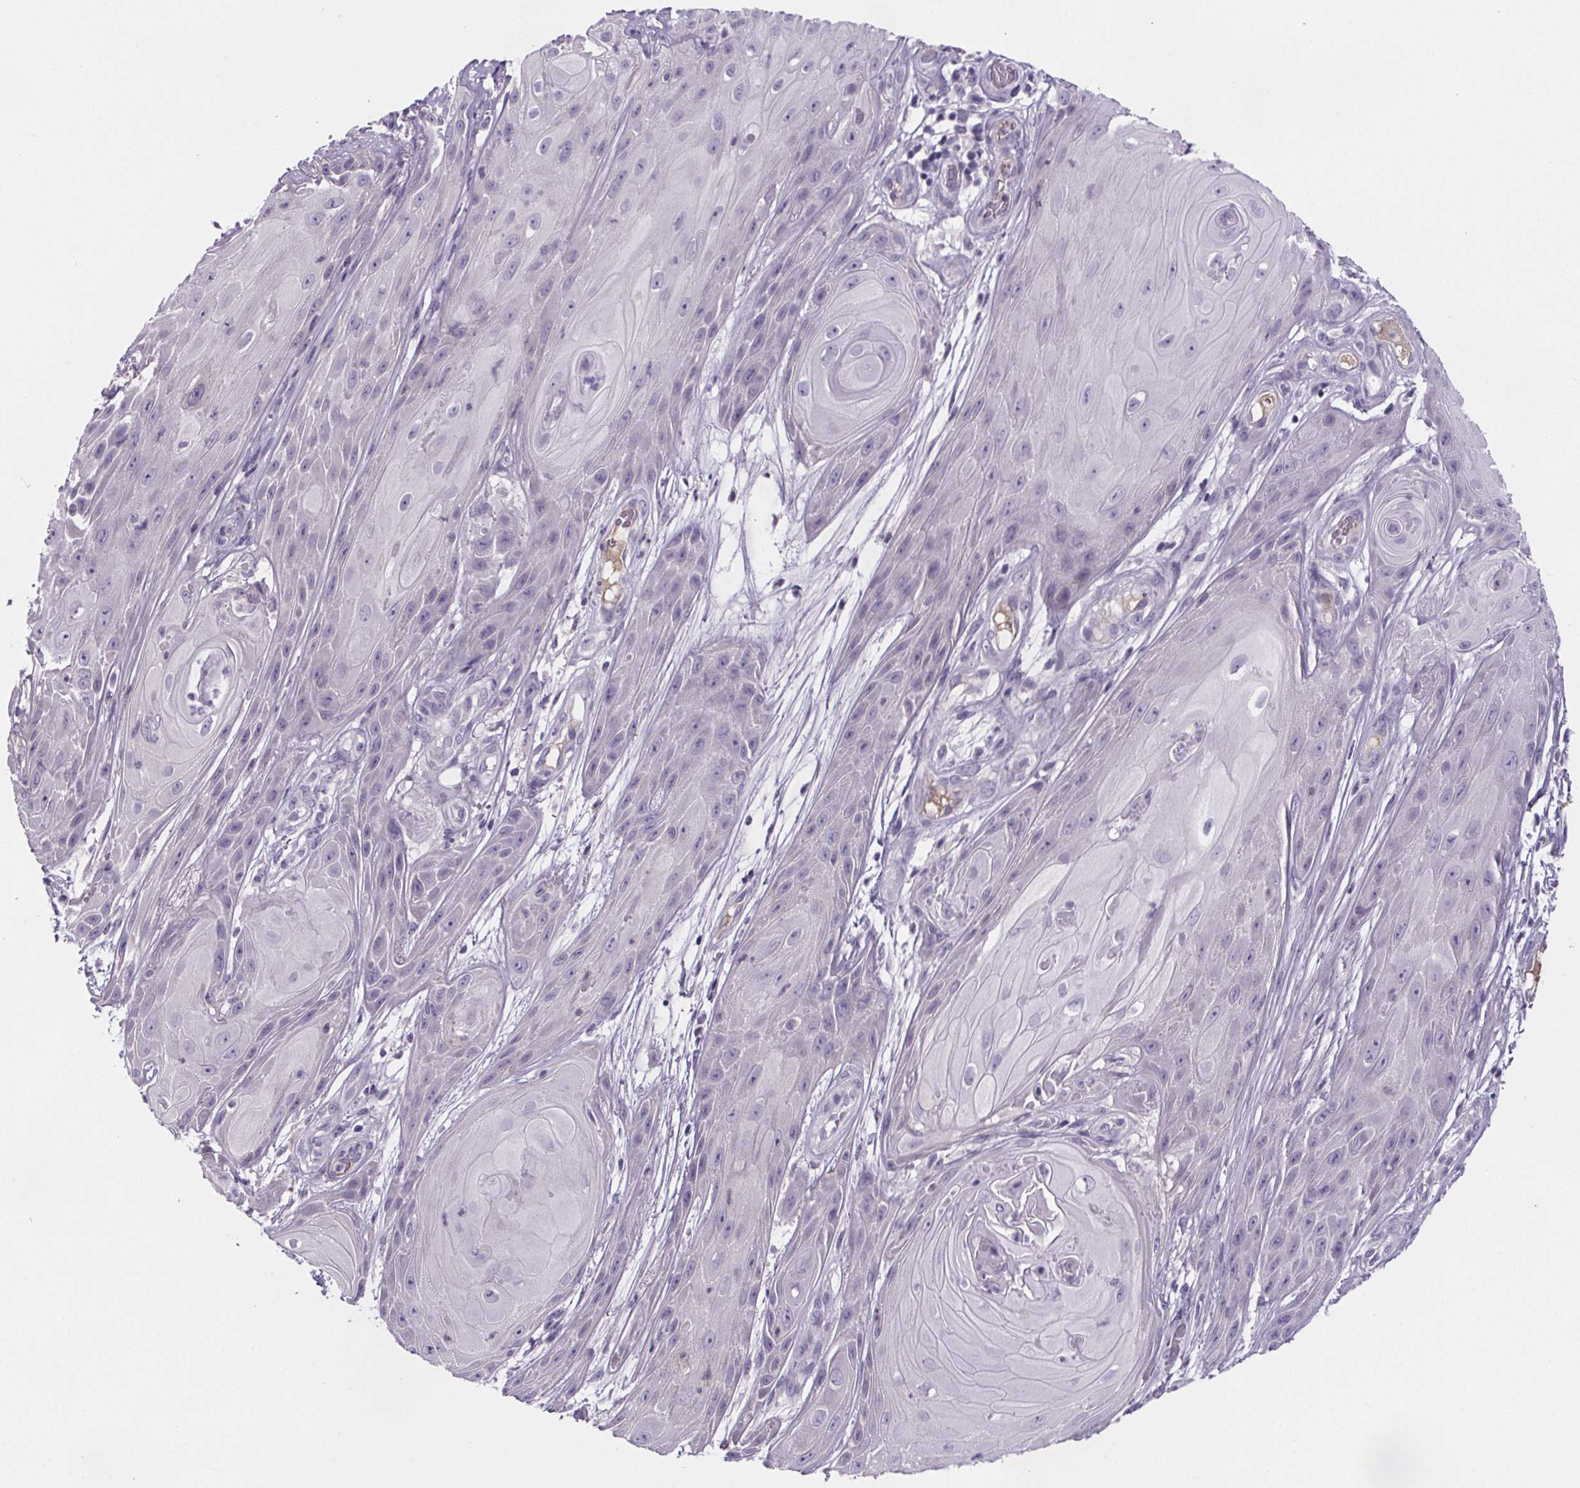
{"staining": {"intensity": "negative", "quantity": "none", "location": "none"}, "tissue": "skin cancer", "cell_type": "Tumor cells", "image_type": "cancer", "snomed": [{"axis": "morphology", "description": "Squamous cell carcinoma, NOS"}, {"axis": "topography", "description": "Skin"}], "caption": "This is an immunohistochemistry histopathology image of human skin squamous cell carcinoma. There is no expression in tumor cells.", "gene": "CUBN", "patient": {"sex": "male", "age": 62}}